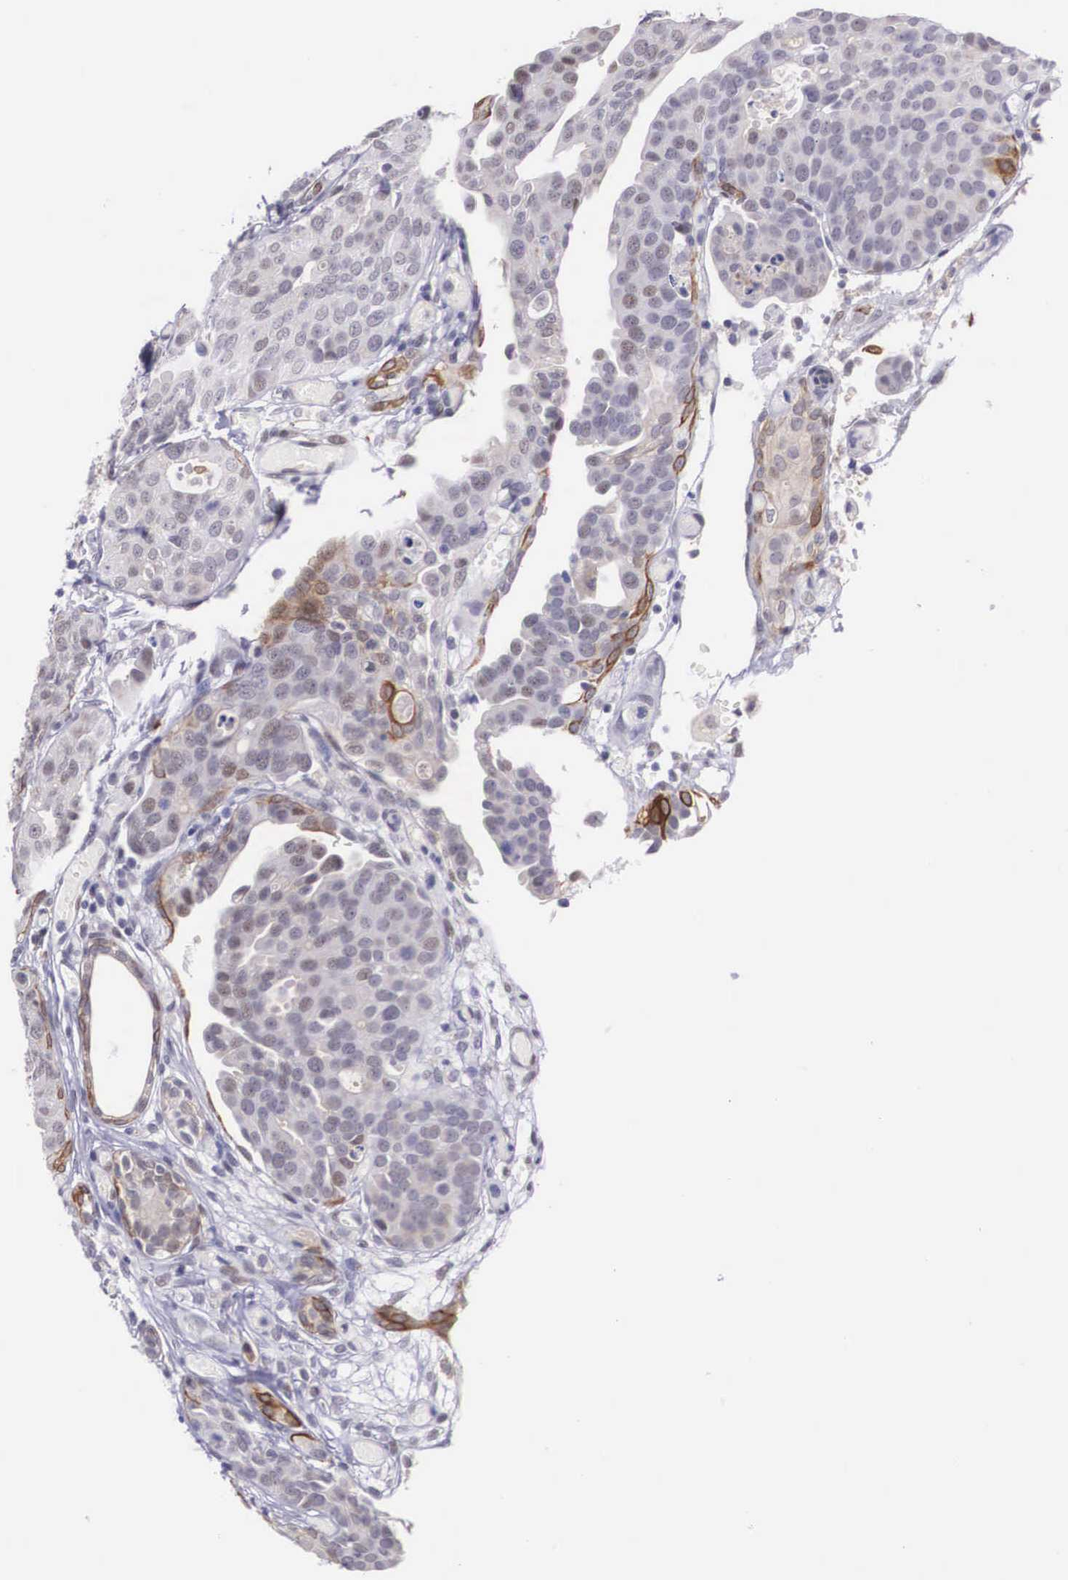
{"staining": {"intensity": "weak", "quantity": "<25%", "location": "cytoplasmic/membranous"}, "tissue": "urothelial cancer", "cell_type": "Tumor cells", "image_type": "cancer", "snomed": [{"axis": "morphology", "description": "Urothelial carcinoma, High grade"}, {"axis": "topography", "description": "Urinary bladder"}], "caption": "Photomicrograph shows no significant protein positivity in tumor cells of high-grade urothelial carcinoma. (DAB IHC with hematoxylin counter stain).", "gene": "SLC25A21", "patient": {"sex": "male", "age": 78}}